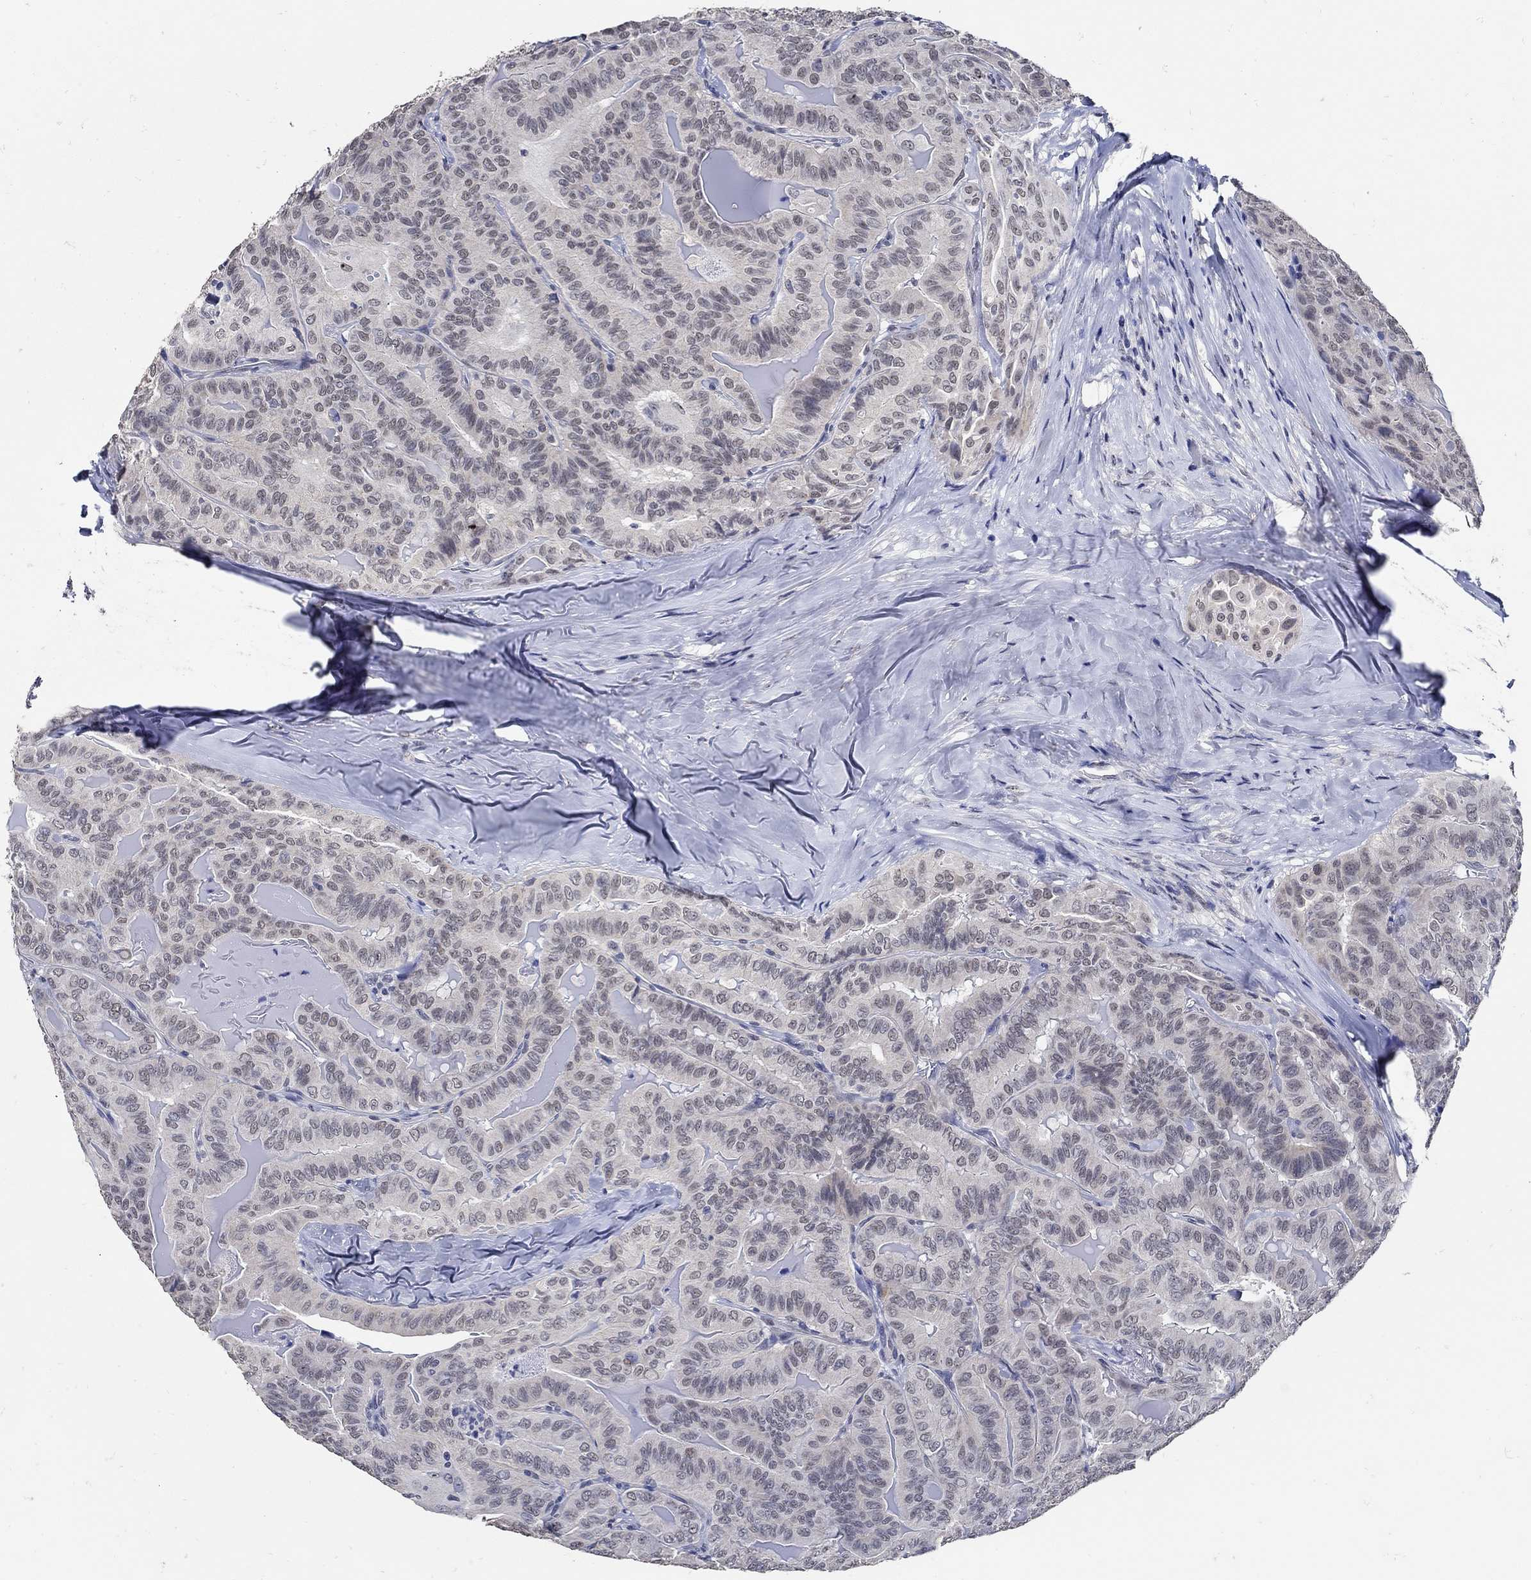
{"staining": {"intensity": "weak", "quantity": "<25%", "location": "nuclear"}, "tissue": "thyroid cancer", "cell_type": "Tumor cells", "image_type": "cancer", "snomed": [{"axis": "morphology", "description": "Papillary adenocarcinoma, NOS"}, {"axis": "topography", "description": "Thyroid gland"}], "caption": "This is a photomicrograph of IHC staining of thyroid cancer, which shows no positivity in tumor cells. The staining was performed using DAB (3,3'-diaminobenzidine) to visualize the protein expression in brown, while the nuclei were stained in blue with hematoxylin (Magnification: 20x).", "gene": "KCNN3", "patient": {"sex": "female", "age": 68}}